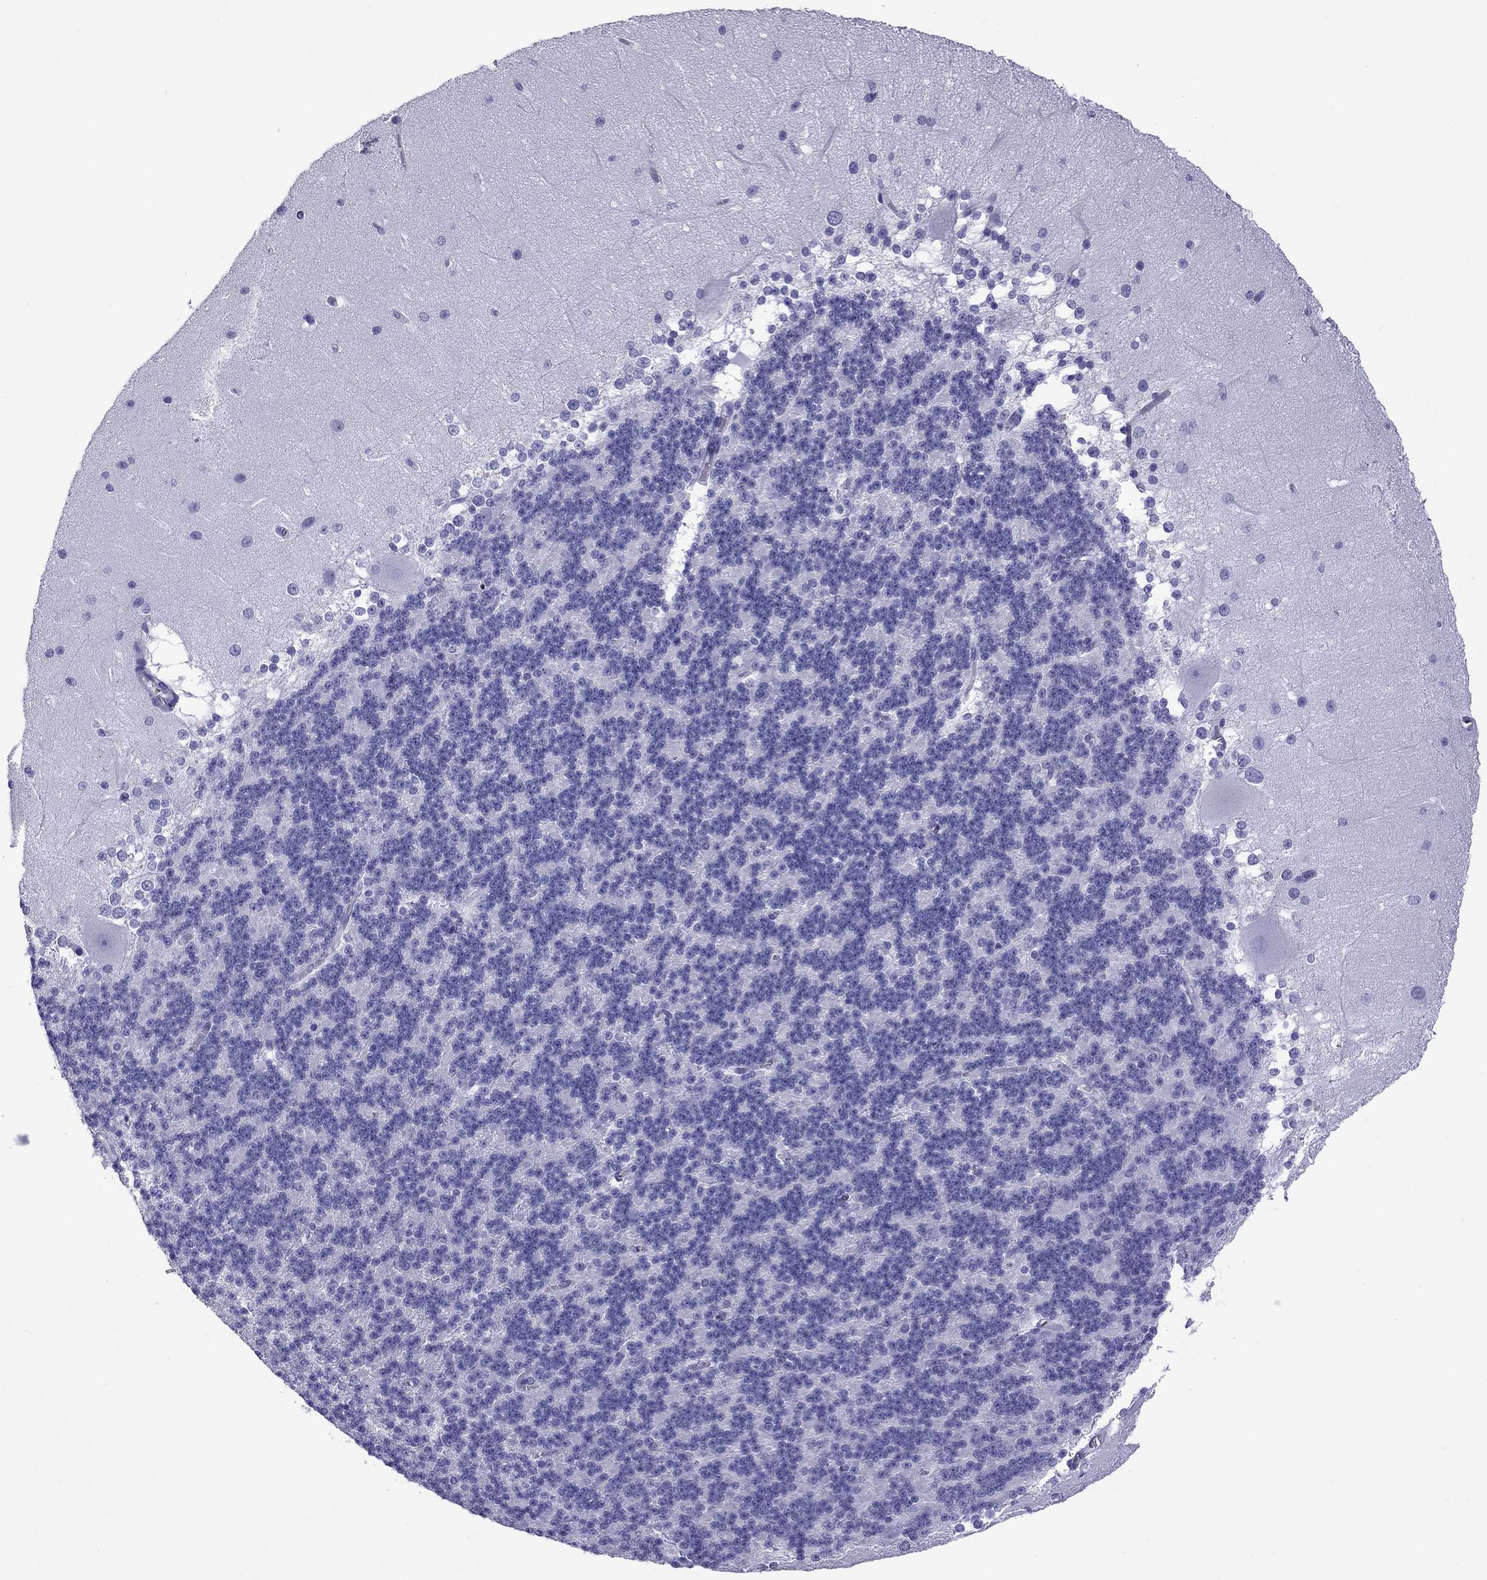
{"staining": {"intensity": "negative", "quantity": "none", "location": "none"}, "tissue": "cerebellum", "cell_type": "Cells in granular layer", "image_type": "normal", "snomed": [{"axis": "morphology", "description": "Normal tissue, NOS"}, {"axis": "topography", "description": "Cerebellum"}], "caption": "Histopathology image shows no significant protein positivity in cells in granular layer of unremarkable cerebellum.", "gene": "SCART1", "patient": {"sex": "female", "age": 19}}